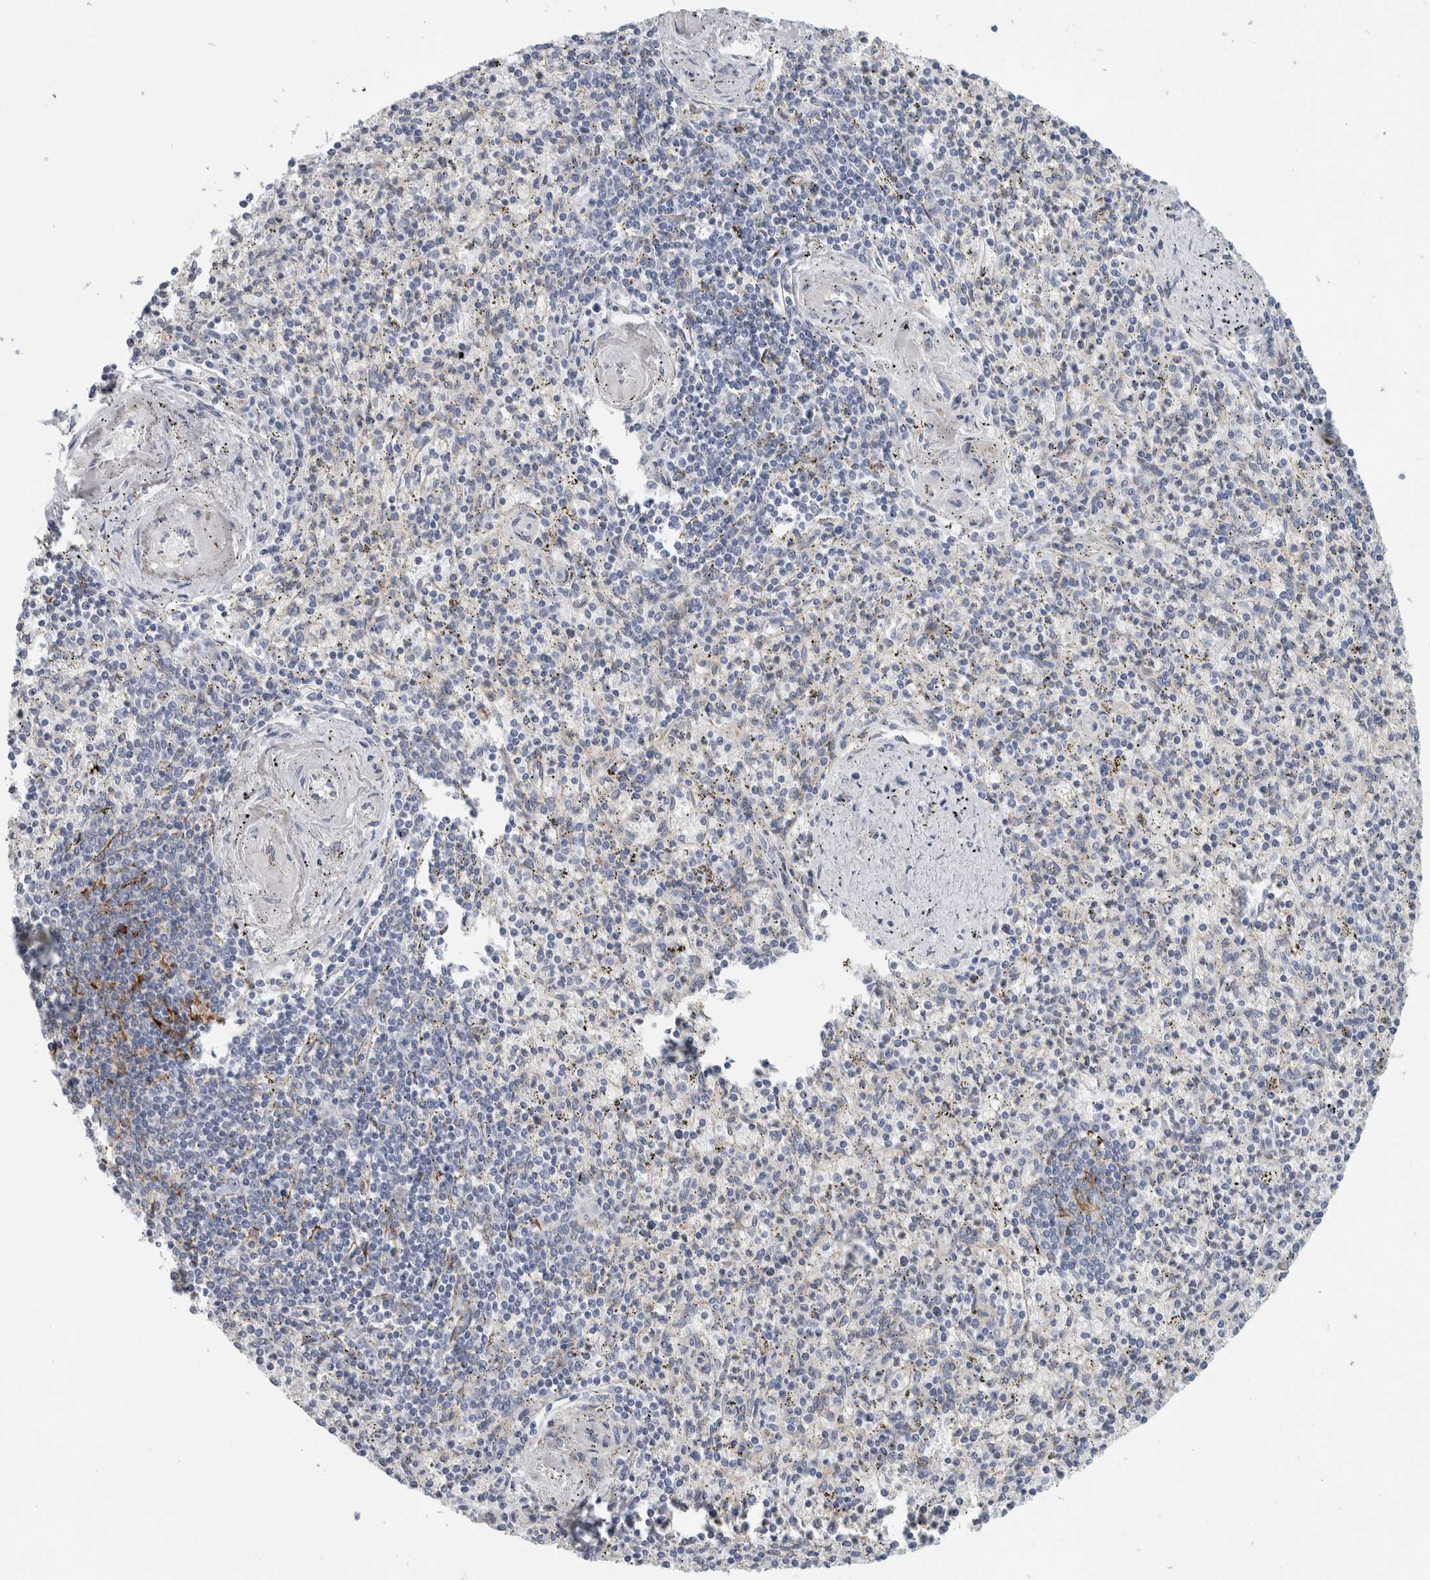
{"staining": {"intensity": "negative", "quantity": "none", "location": "none"}, "tissue": "spleen", "cell_type": "Cells in red pulp", "image_type": "normal", "snomed": [{"axis": "morphology", "description": "Normal tissue, NOS"}, {"axis": "topography", "description": "Spleen"}], "caption": "This is an IHC micrograph of unremarkable human spleen. There is no expression in cells in red pulp.", "gene": "B3GNT3", "patient": {"sex": "male", "age": 72}}